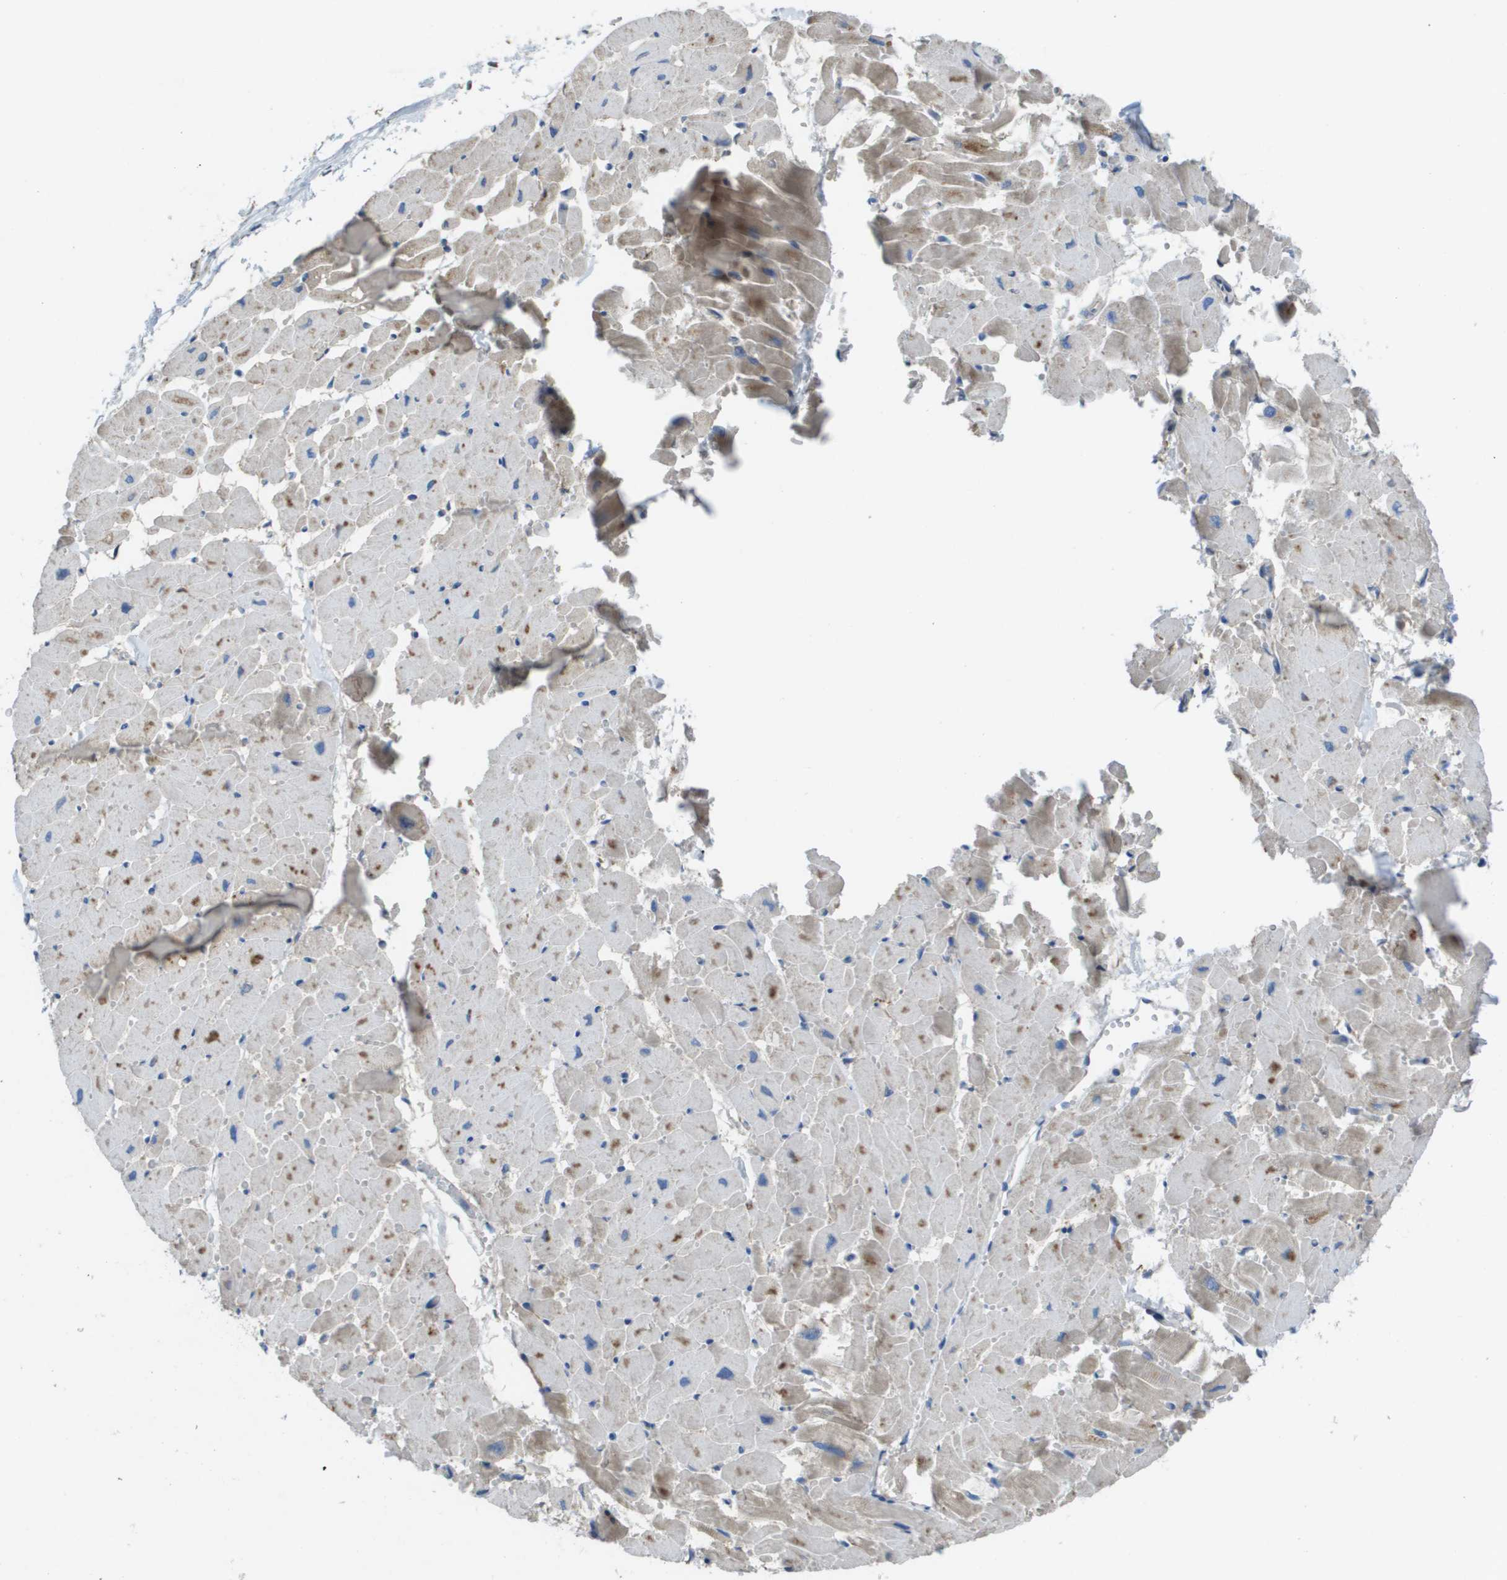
{"staining": {"intensity": "weak", "quantity": "<25%", "location": "cytoplasmic/membranous"}, "tissue": "heart muscle", "cell_type": "Cardiomyocytes", "image_type": "normal", "snomed": [{"axis": "morphology", "description": "Normal tissue, NOS"}, {"axis": "topography", "description": "Heart"}], "caption": "An immunohistochemistry (IHC) image of normal heart muscle is shown. There is no staining in cardiomyocytes of heart muscle. The staining is performed using DAB brown chromogen with nuclei counter-stained in using hematoxylin.", "gene": "CLCN2", "patient": {"sex": "female", "age": 19}}